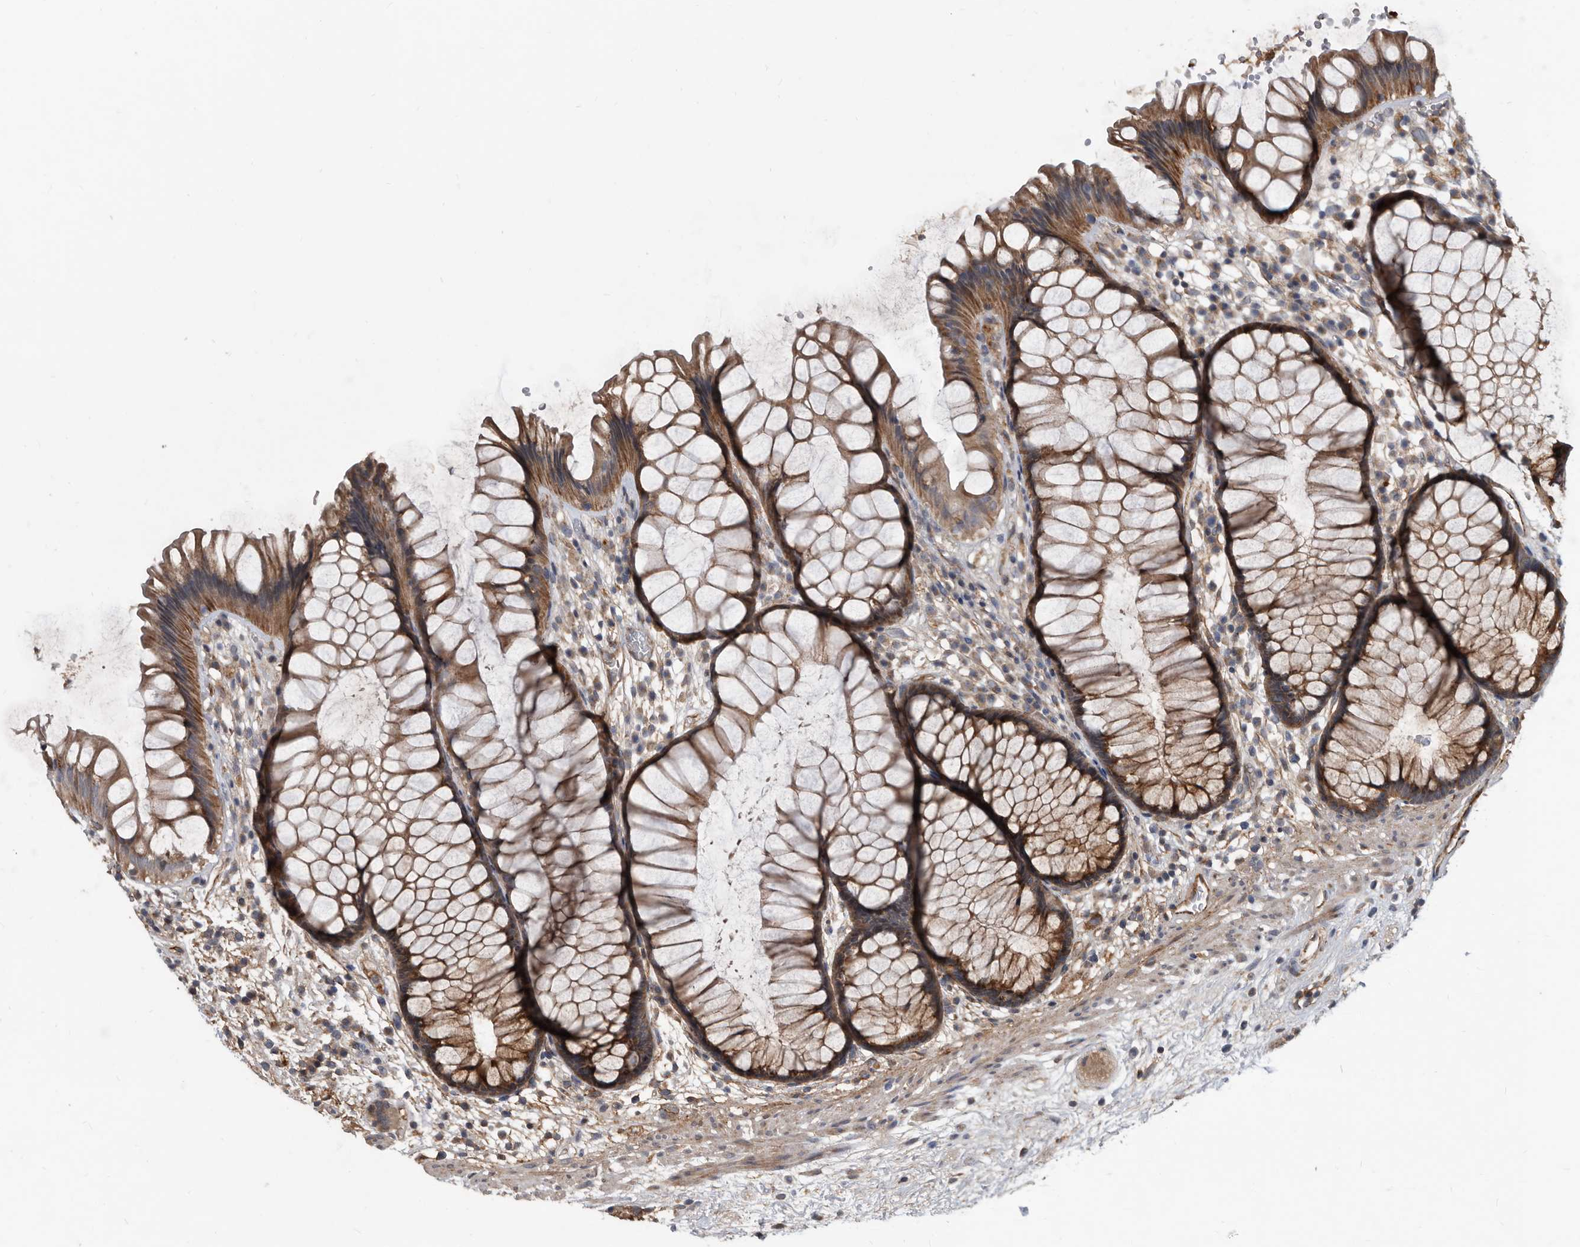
{"staining": {"intensity": "moderate", "quantity": ">75%", "location": "cytoplasmic/membranous"}, "tissue": "rectum", "cell_type": "Glandular cells", "image_type": "normal", "snomed": [{"axis": "morphology", "description": "Normal tissue, NOS"}, {"axis": "topography", "description": "Rectum"}], "caption": "This photomicrograph shows IHC staining of unremarkable rectum, with medium moderate cytoplasmic/membranous staining in approximately >75% of glandular cells.", "gene": "PI15", "patient": {"sex": "male", "age": 51}}